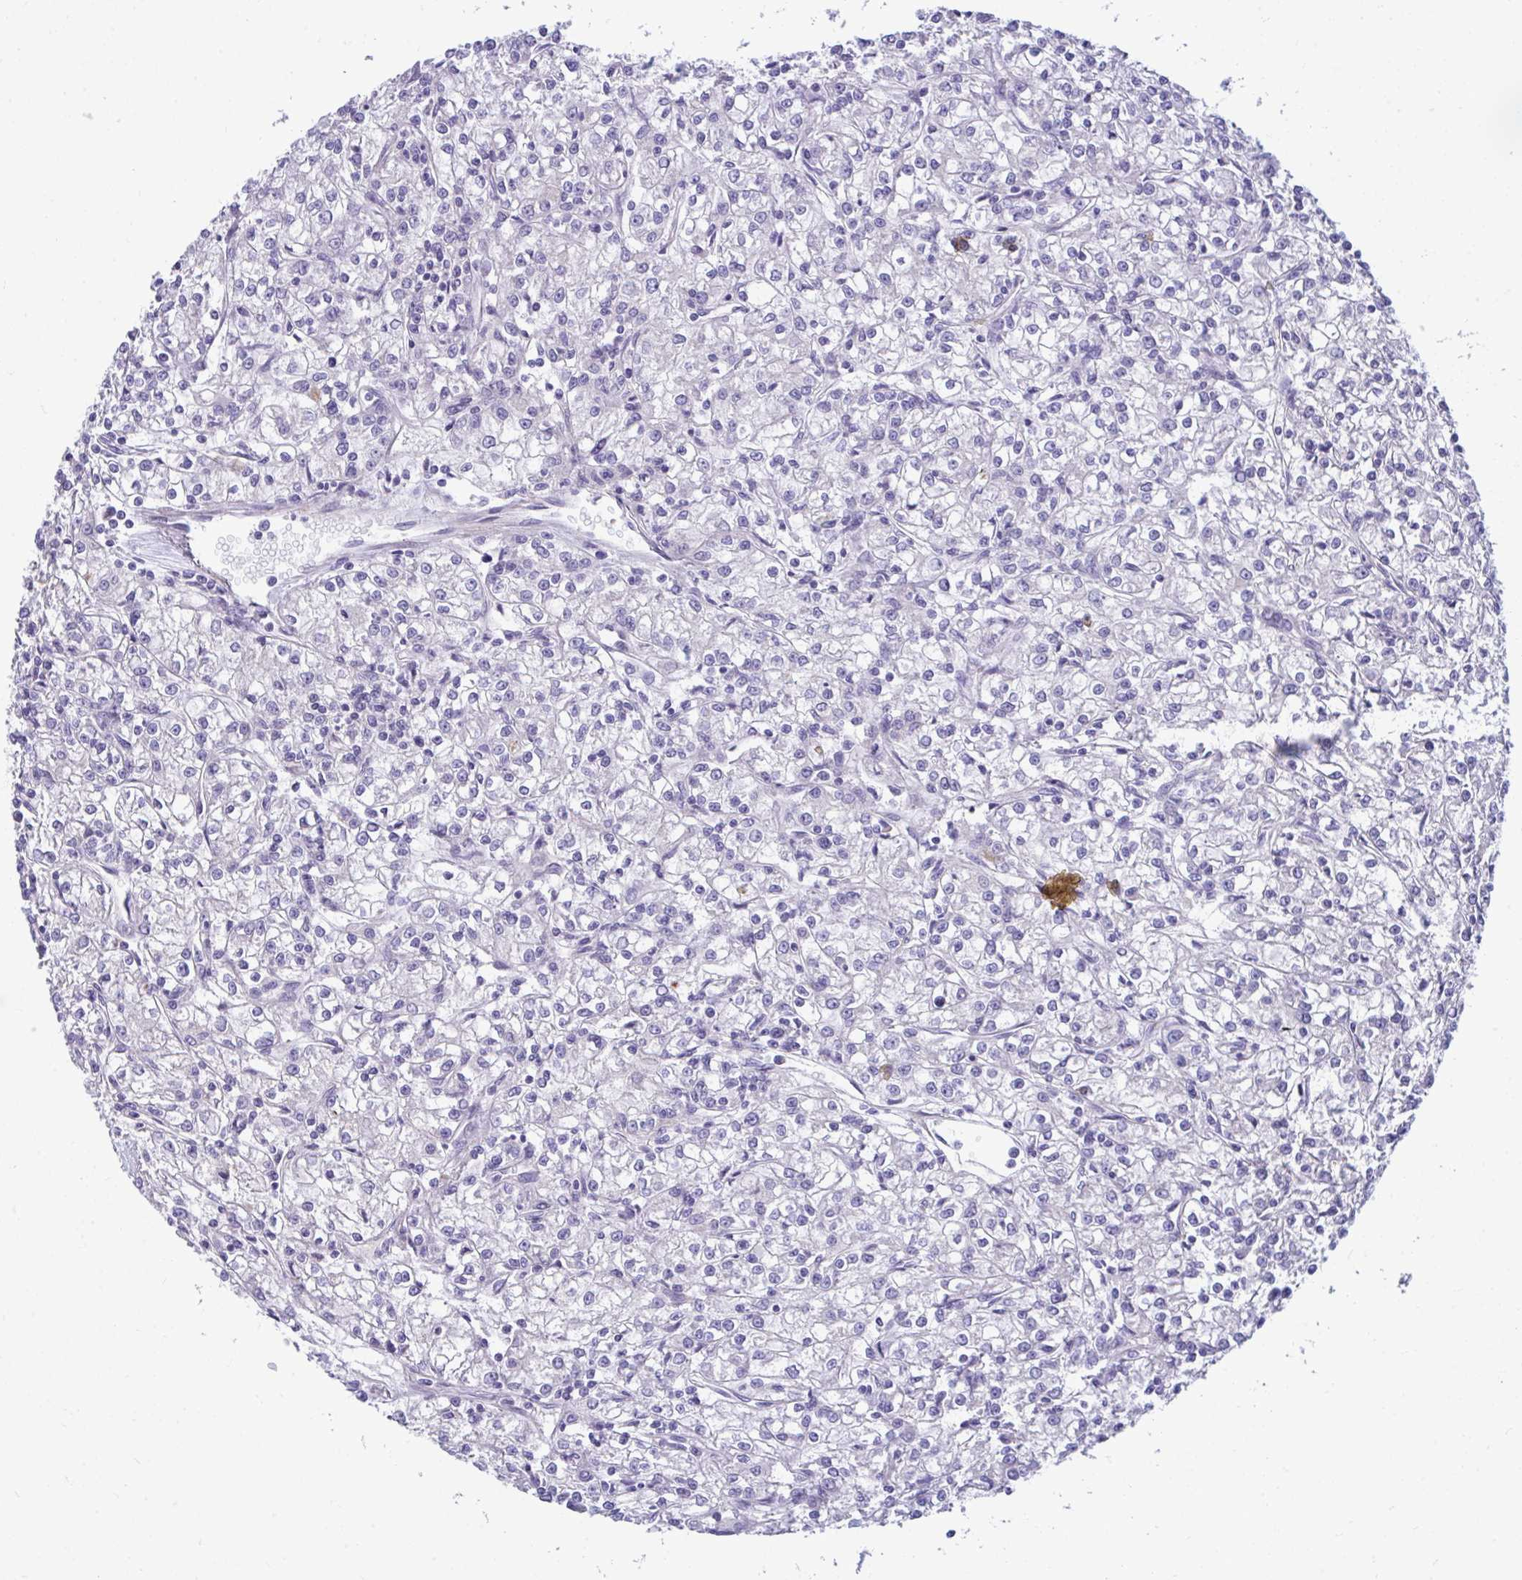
{"staining": {"intensity": "negative", "quantity": "none", "location": "none"}, "tissue": "renal cancer", "cell_type": "Tumor cells", "image_type": "cancer", "snomed": [{"axis": "morphology", "description": "Adenocarcinoma, NOS"}, {"axis": "topography", "description": "Kidney"}], "caption": "Immunohistochemistry (IHC) micrograph of human renal adenocarcinoma stained for a protein (brown), which demonstrates no positivity in tumor cells.", "gene": "PIGZ", "patient": {"sex": "female", "age": 59}}